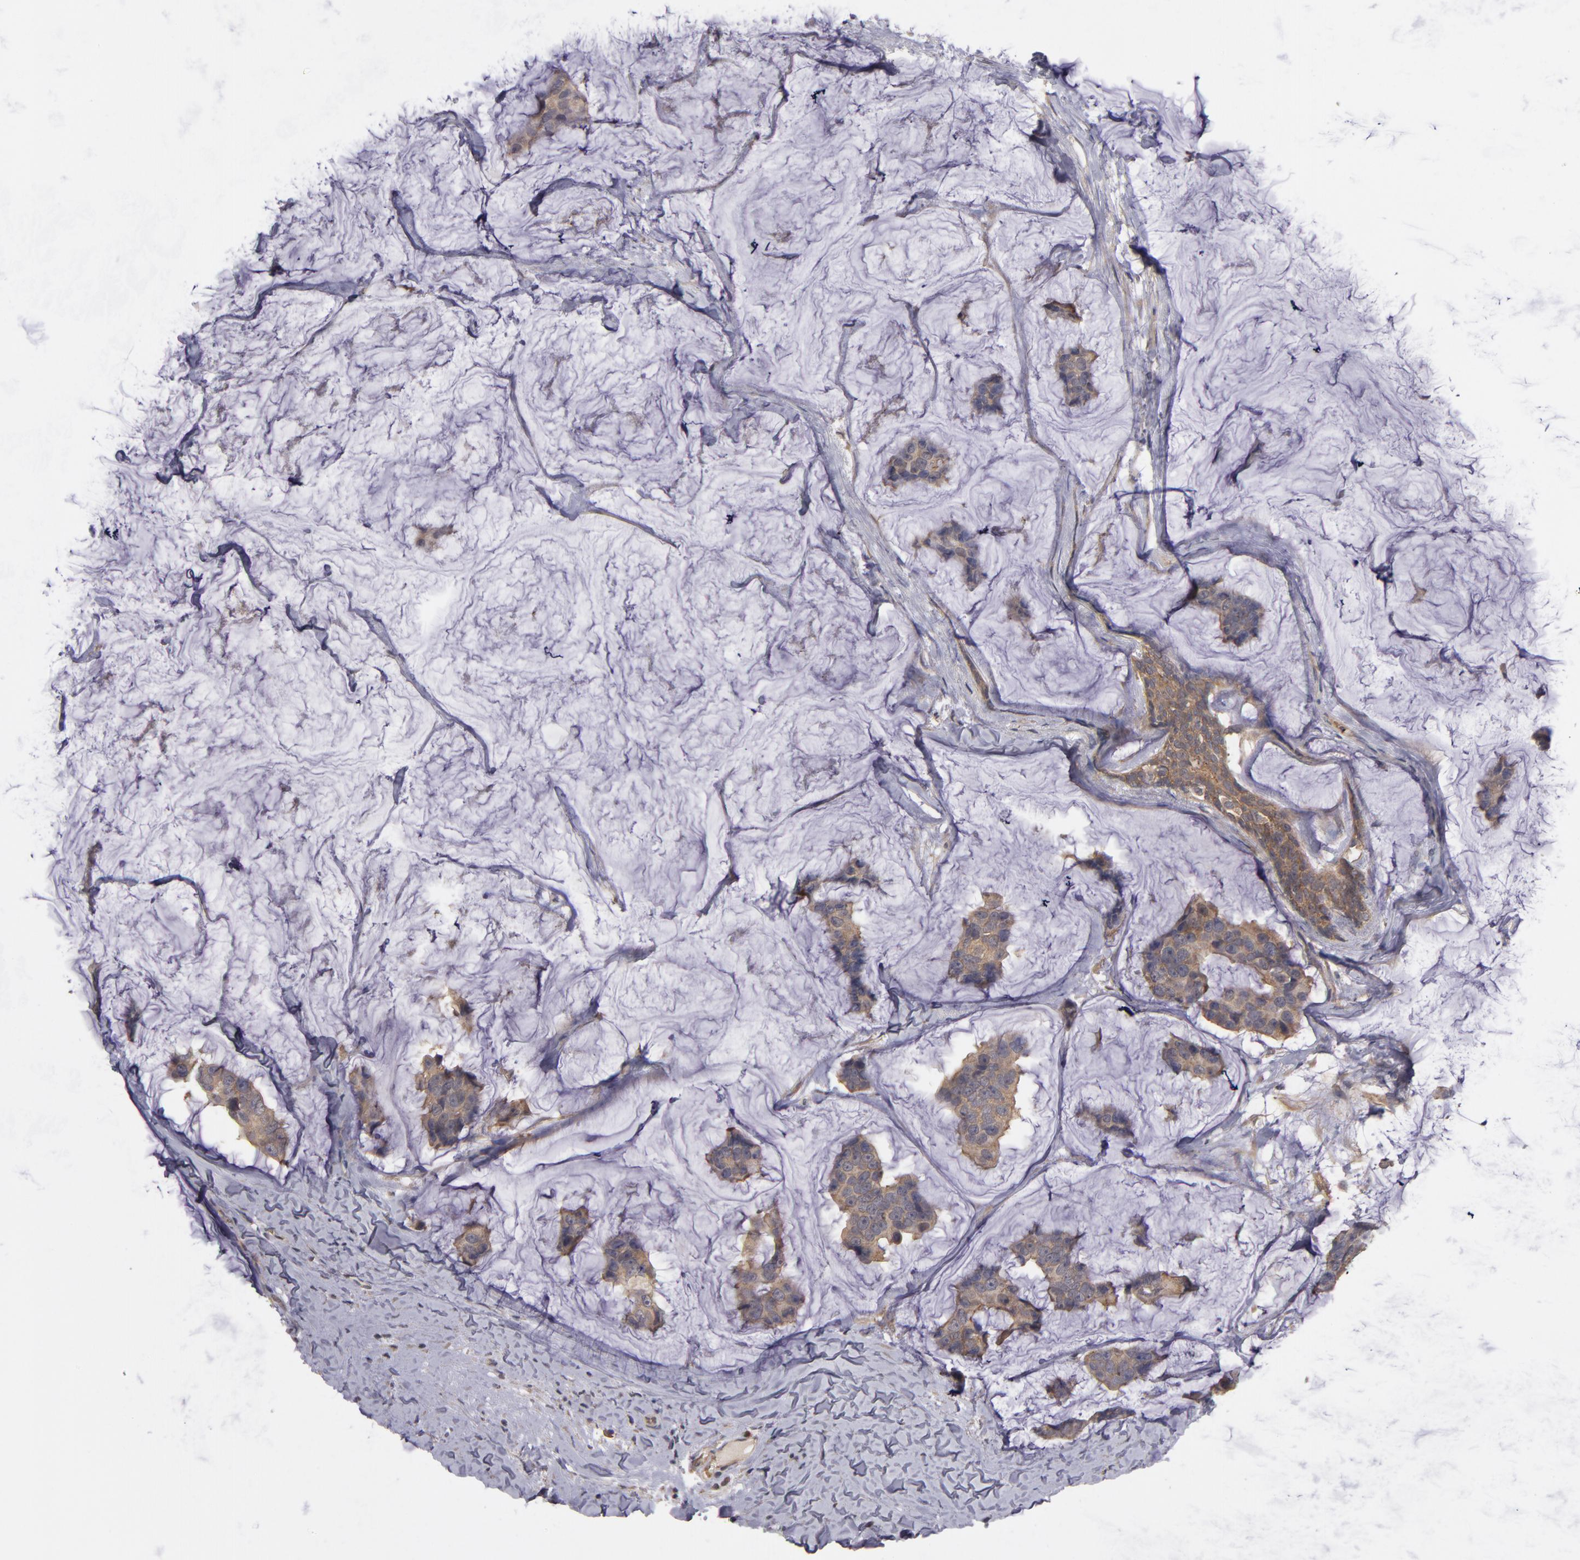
{"staining": {"intensity": "moderate", "quantity": ">75%", "location": "cytoplasmic/membranous"}, "tissue": "breast cancer", "cell_type": "Tumor cells", "image_type": "cancer", "snomed": [{"axis": "morphology", "description": "Normal tissue, NOS"}, {"axis": "morphology", "description": "Duct carcinoma"}, {"axis": "topography", "description": "Breast"}], "caption": "Immunohistochemical staining of breast cancer (infiltrating ductal carcinoma) shows medium levels of moderate cytoplasmic/membranous protein expression in approximately >75% of tumor cells.", "gene": "CTSO", "patient": {"sex": "female", "age": 50}}